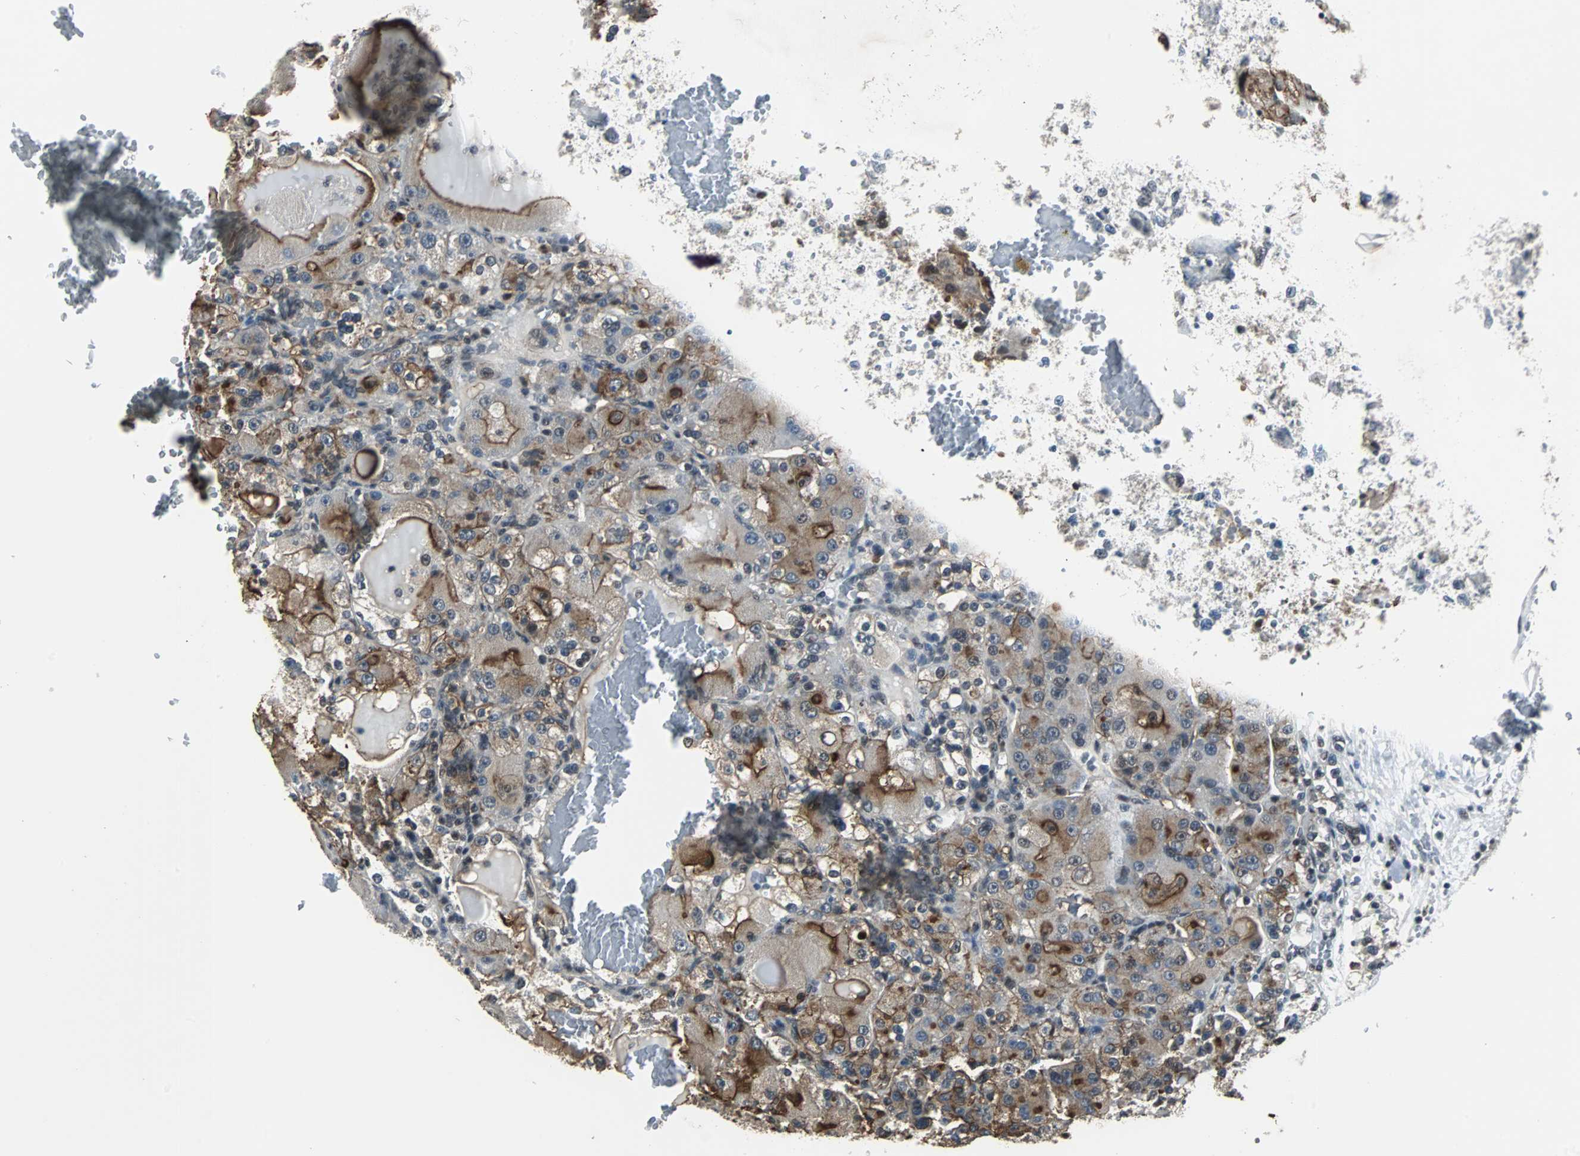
{"staining": {"intensity": "moderate", "quantity": "25%-75%", "location": "cytoplasmic/membranous"}, "tissue": "renal cancer", "cell_type": "Tumor cells", "image_type": "cancer", "snomed": [{"axis": "morphology", "description": "Normal tissue, NOS"}, {"axis": "morphology", "description": "Adenocarcinoma, NOS"}, {"axis": "topography", "description": "Kidney"}], "caption": "Renal cancer (adenocarcinoma) stained with a brown dye shows moderate cytoplasmic/membranous positive positivity in approximately 25%-75% of tumor cells.", "gene": "MKX", "patient": {"sex": "male", "age": 61}}